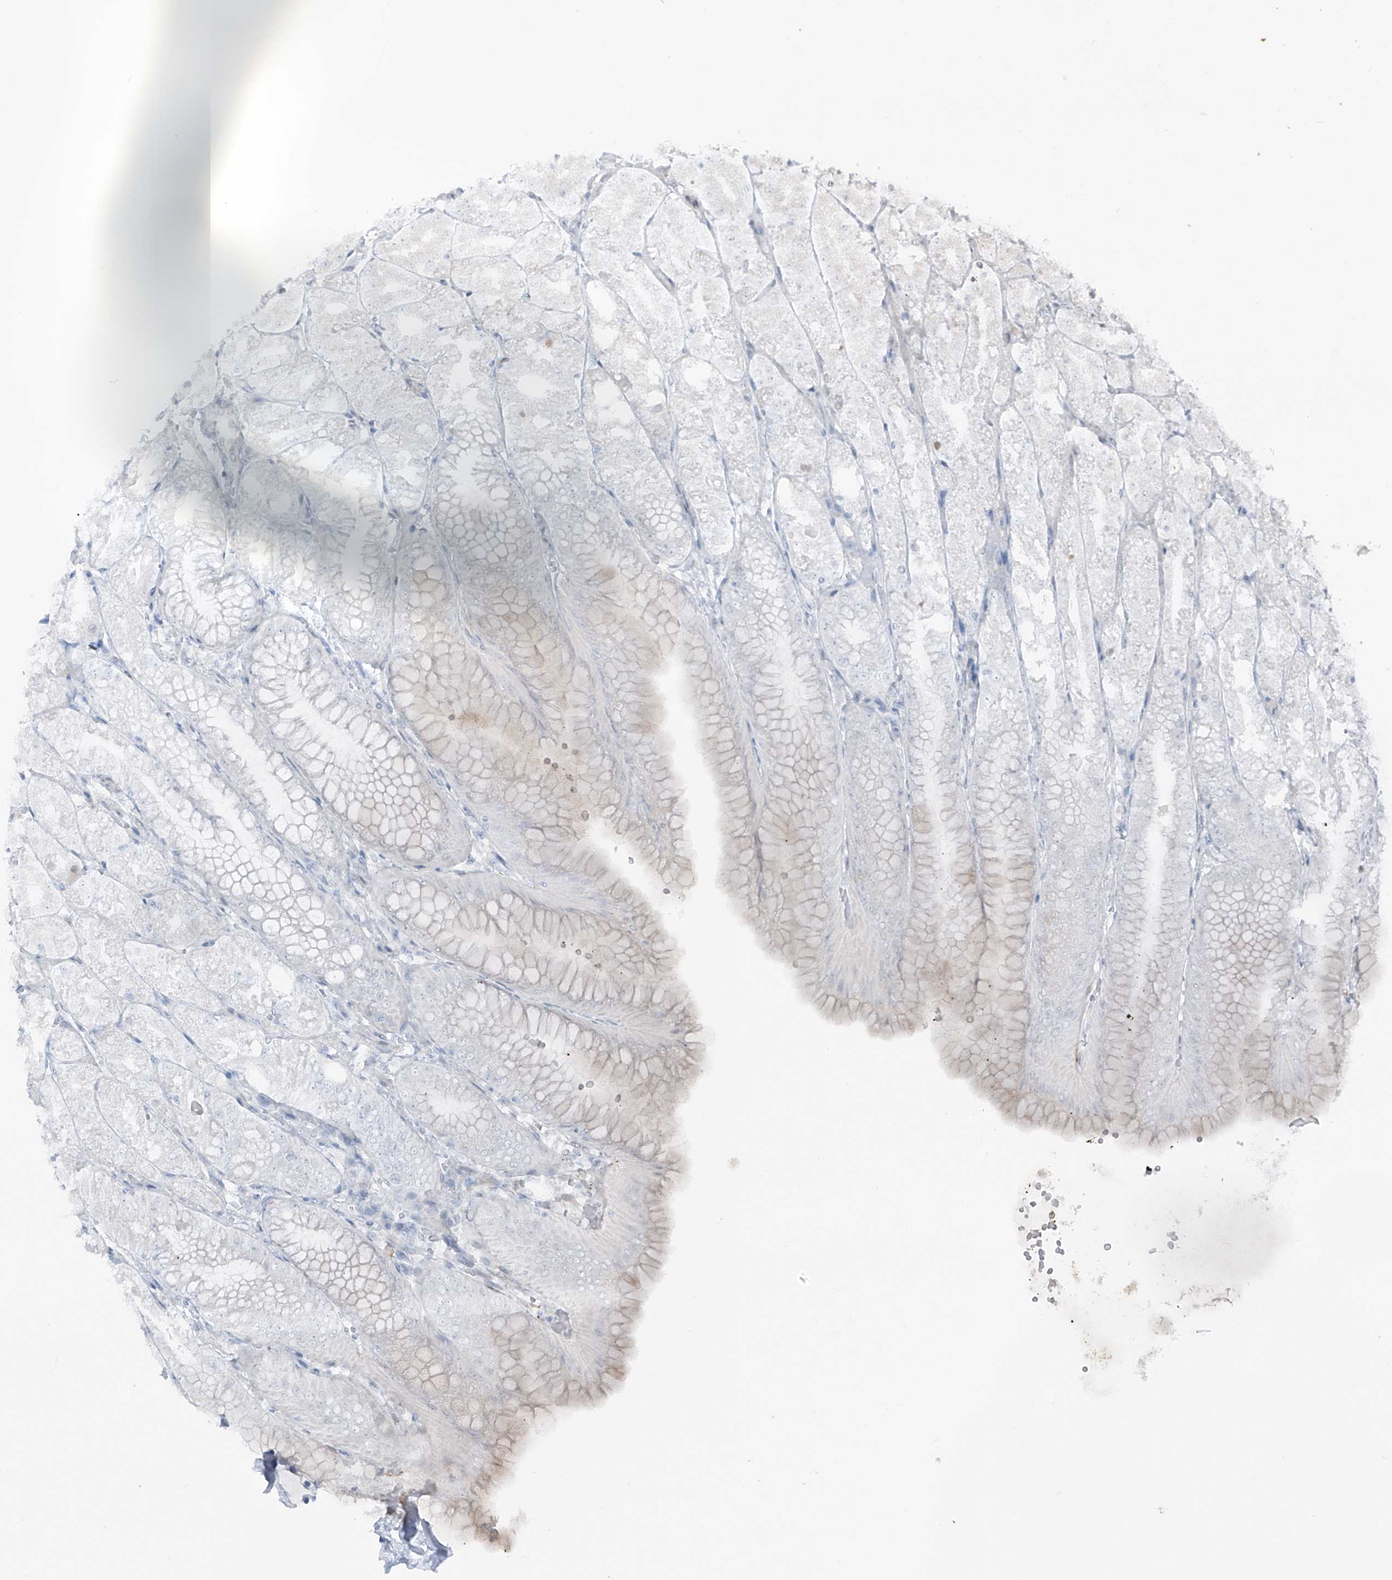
{"staining": {"intensity": "weak", "quantity": "<25%", "location": "cytoplasmic/membranous"}, "tissue": "stomach", "cell_type": "Glandular cells", "image_type": "normal", "snomed": [{"axis": "morphology", "description": "Normal tissue, NOS"}, {"axis": "topography", "description": "Stomach, lower"}], "caption": "The histopathology image displays no staining of glandular cells in unremarkable stomach. (DAB immunohistochemistry with hematoxylin counter stain).", "gene": "PRDM6", "patient": {"sex": "male", "age": 71}}